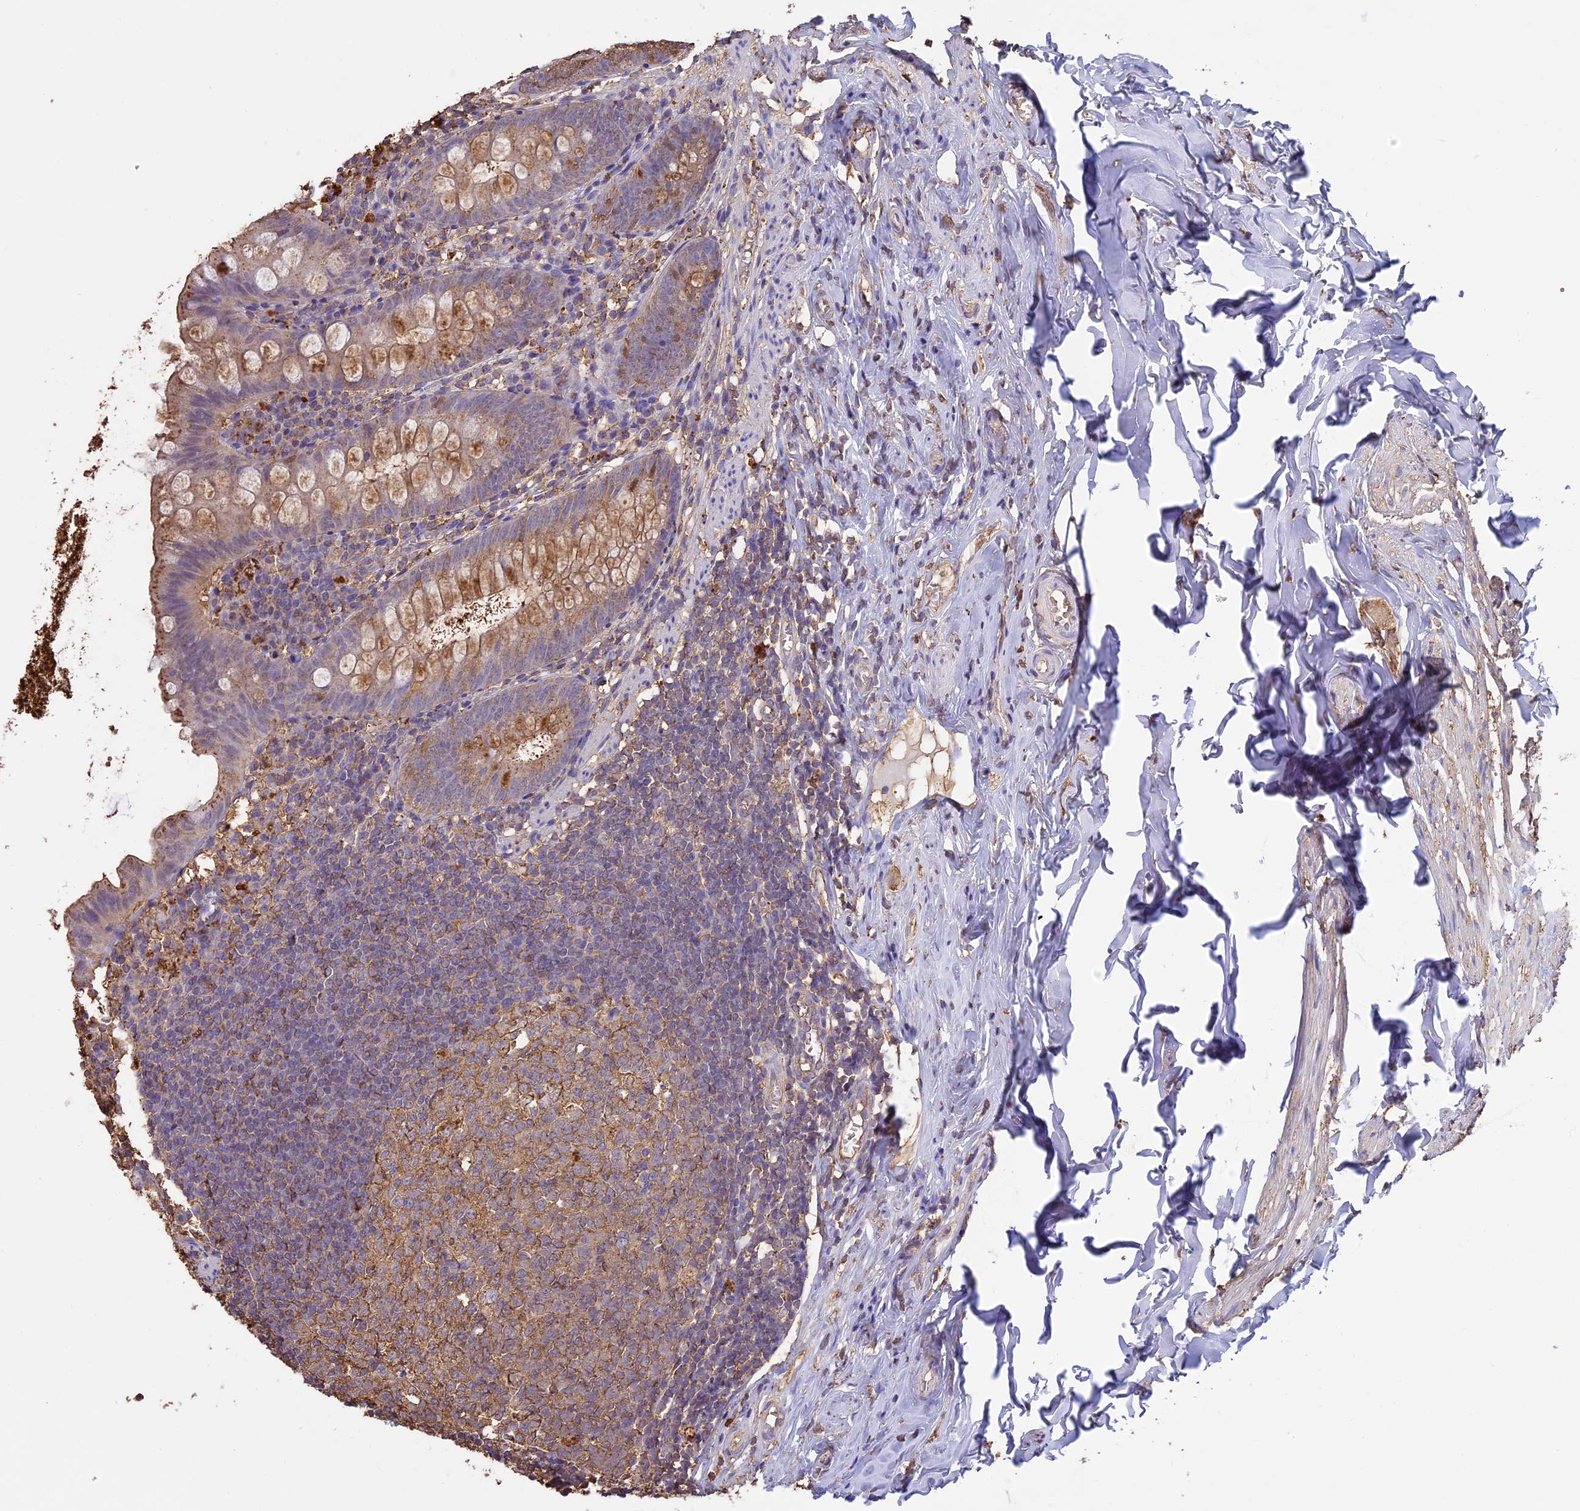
{"staining": {"intensity": "moderate", "quantity": "<25%", "location": "cytoplasmic/membranous"}, "tissue": "appendix", "cell_type": "Glandular cells", "image_type": "normal", "snomed": [{"axis": "morphology", "description": "Normal tissue, NOS"}, {"axis": "topography", "description": "Appendix"}], "caption": "Unremarkable appendix was stained to show a protein in brown. There is low levels of moderate cytoplasmic/membranous expression in about <25% of glandular cells. The protein is stained brown, and the nuclei are stained in blue (DAB IHC with brightfield microscopy, high magnification).", "gene": "ARHGAP19", "patient": {"sex": "female", "age": 51}}